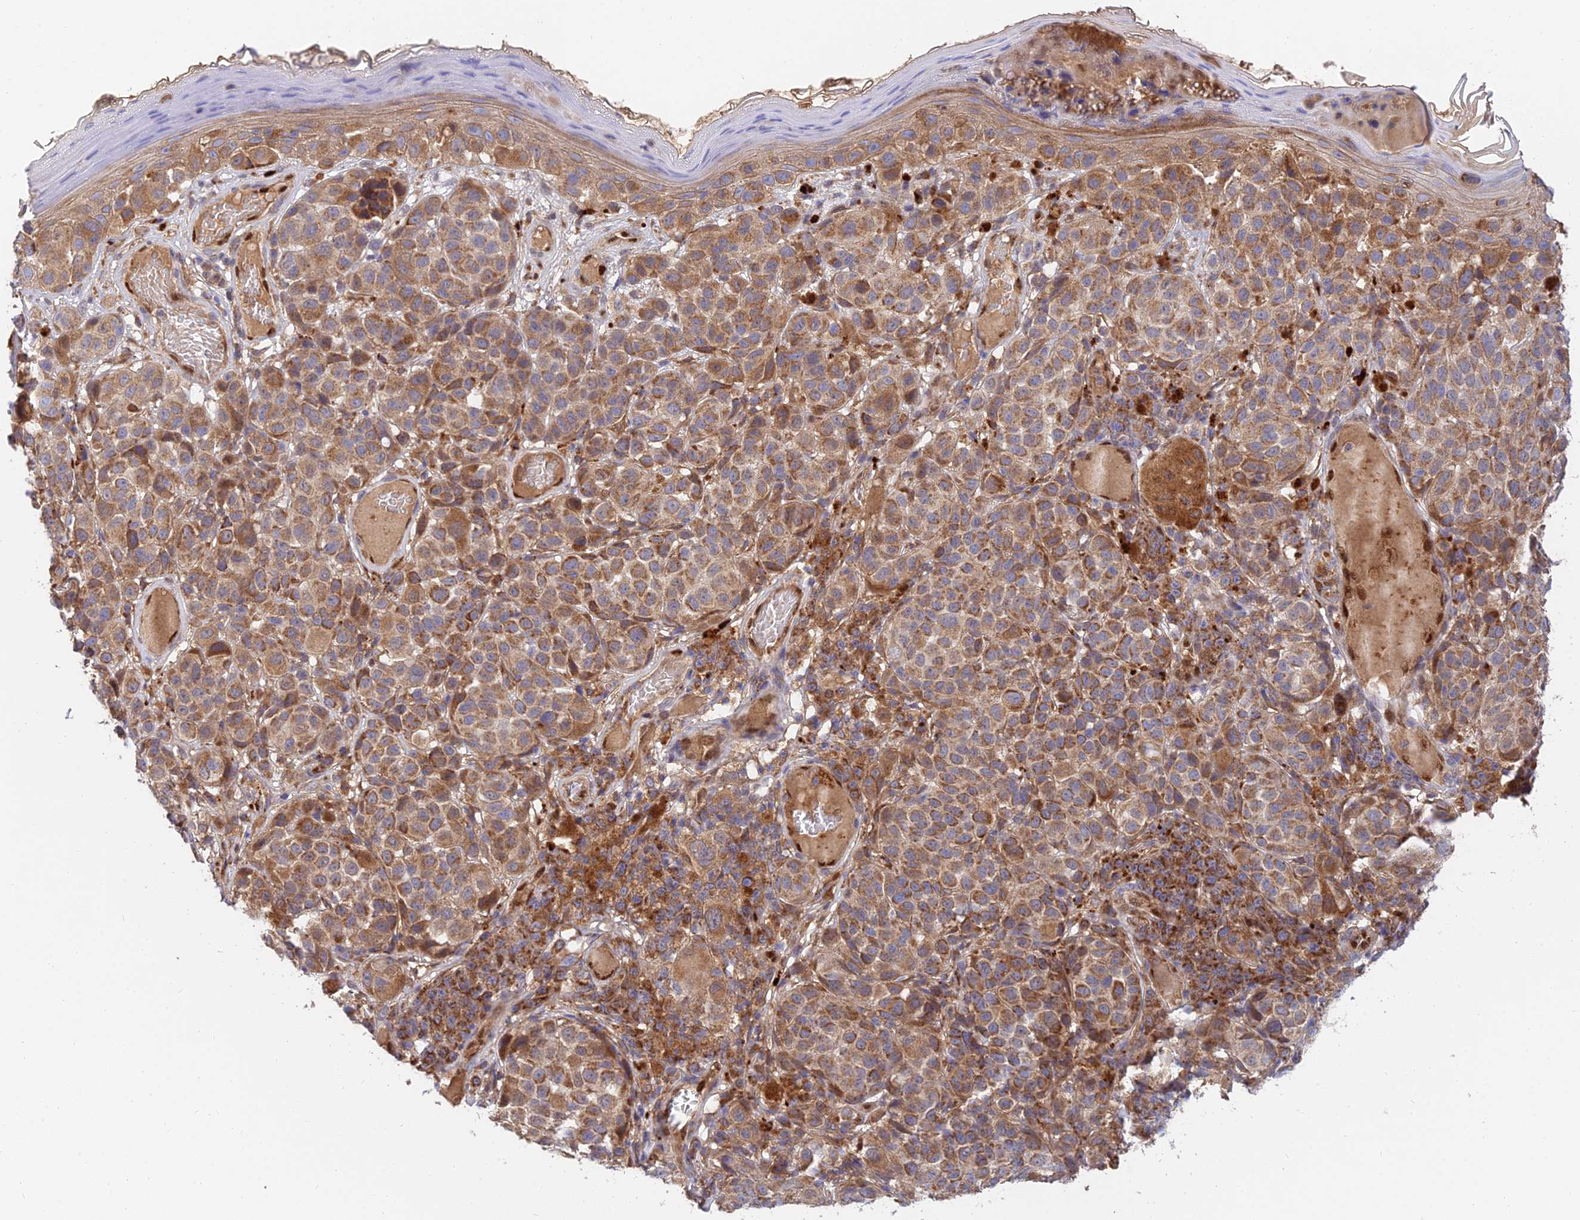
{"staining": {"intensity": "strong", "quantity": ">75%", "location": "cytoplasmic/membranous"}, "tissue": "melanoma", "cell_type": "Tumor cells", "image_type": "cancer", "snomed": [{"axis": "morphology", "description": "Malignant melanoma, NOS"}, {"axis": "topography", "description": "Skin"}], "caption": "Protein staining by immunohistochemistry reveals strong cytoplasmic/membranous positivity in about >75% of tumor cells in malignant melanoma. Nuclei are stained in blue.", "gene": "PODNL1", "patient": {"sex": "male", "age": 38}}